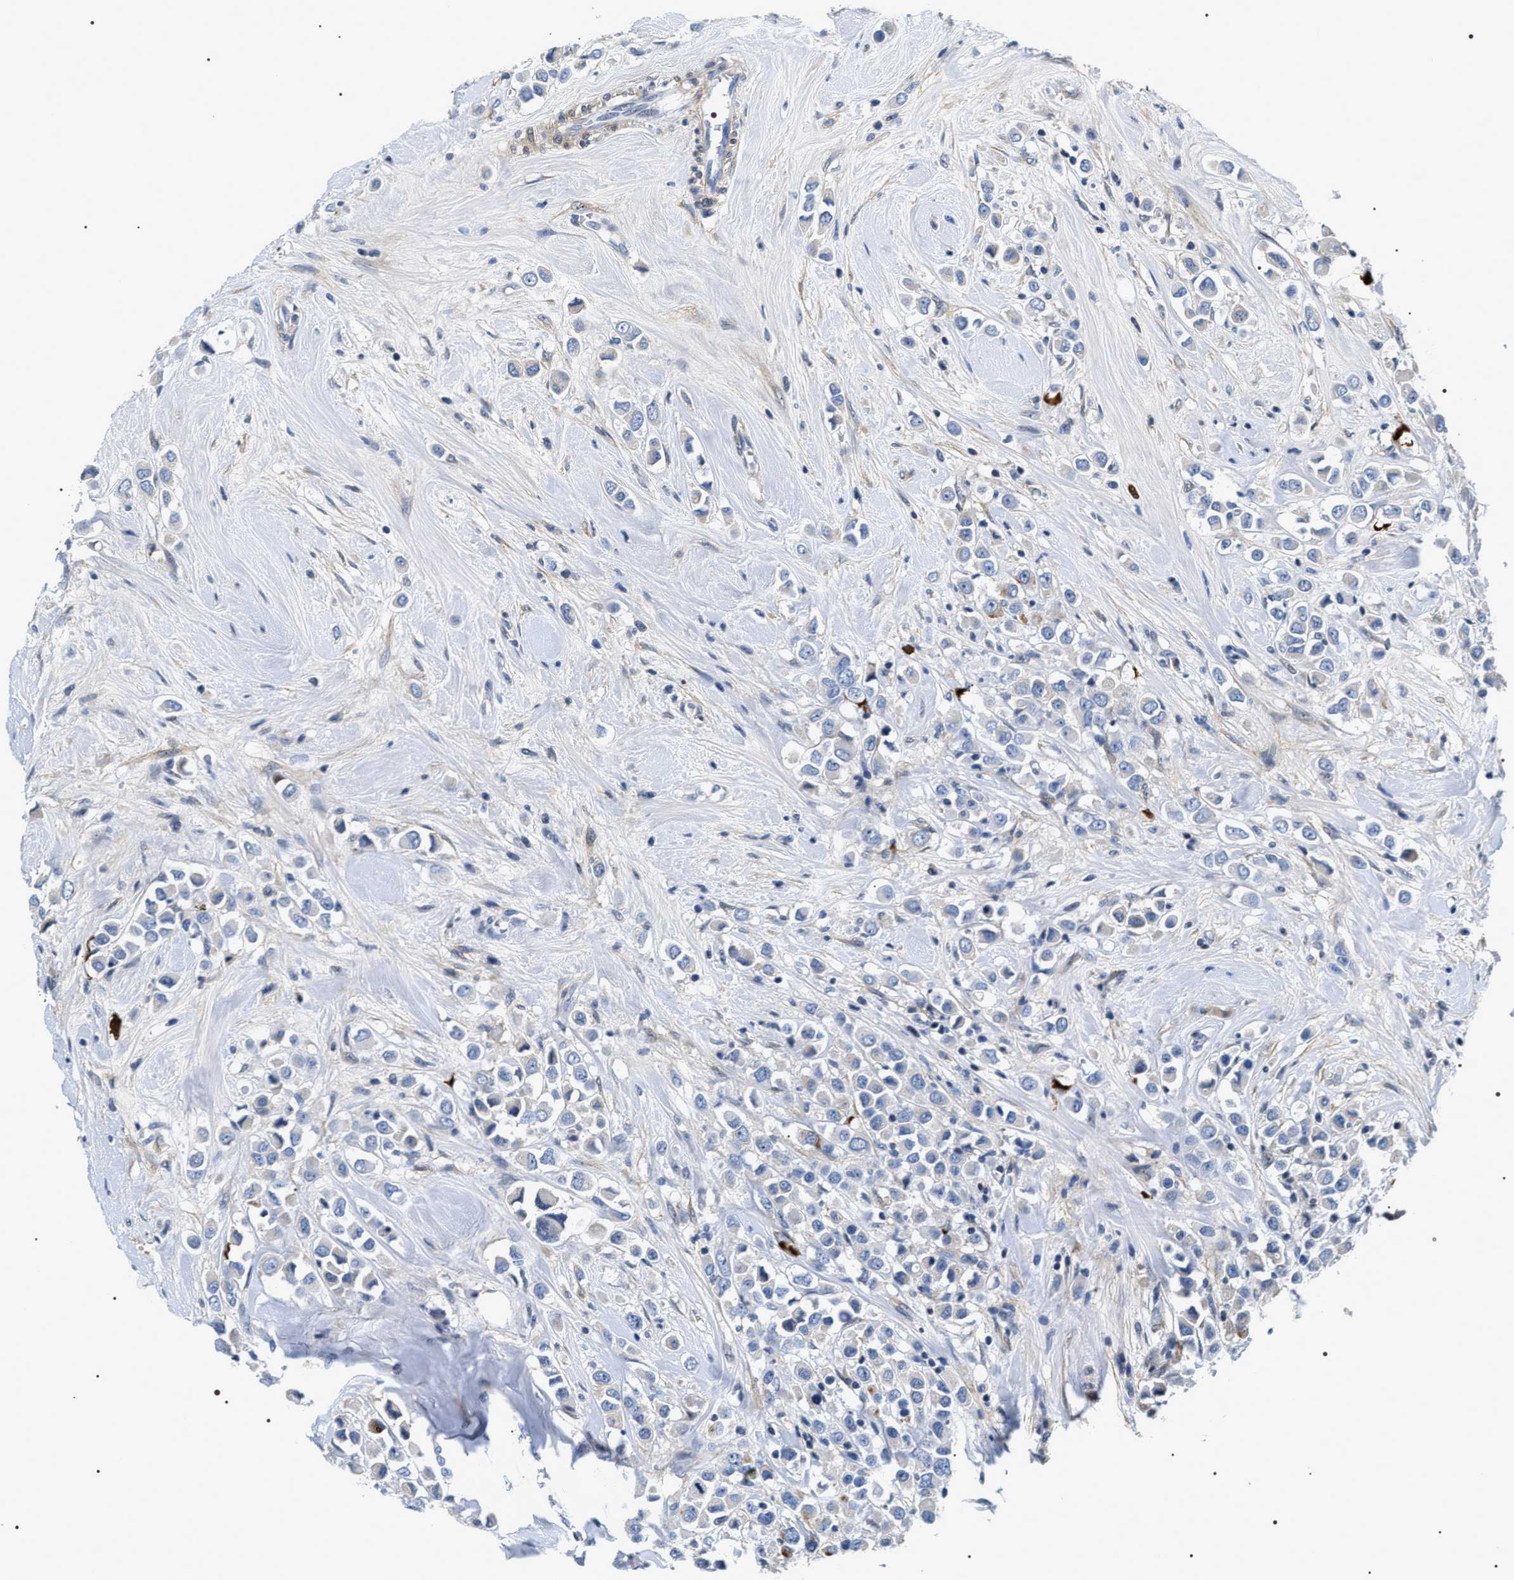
{"staining": {"intensity": "moderate", "quantity": "<25%", "location": "cytoplasmic/membranous"}, "tissue": "breast cancer", "cell_type": "Tumor cells", "image_type": "cancer", "snomed": [{"axis": "morphology", "description": "Duct carcinoma"}, {"axis": "topography", "description": "Breast"}], "caption": "Moderate cytoplasmic/membranous expression is seen in approximately <25% of tumor cells in breast cancer (invasive ductal carcinoma).", "gene": "BAG2", "patient": {"sex": "female", "age": 61}}